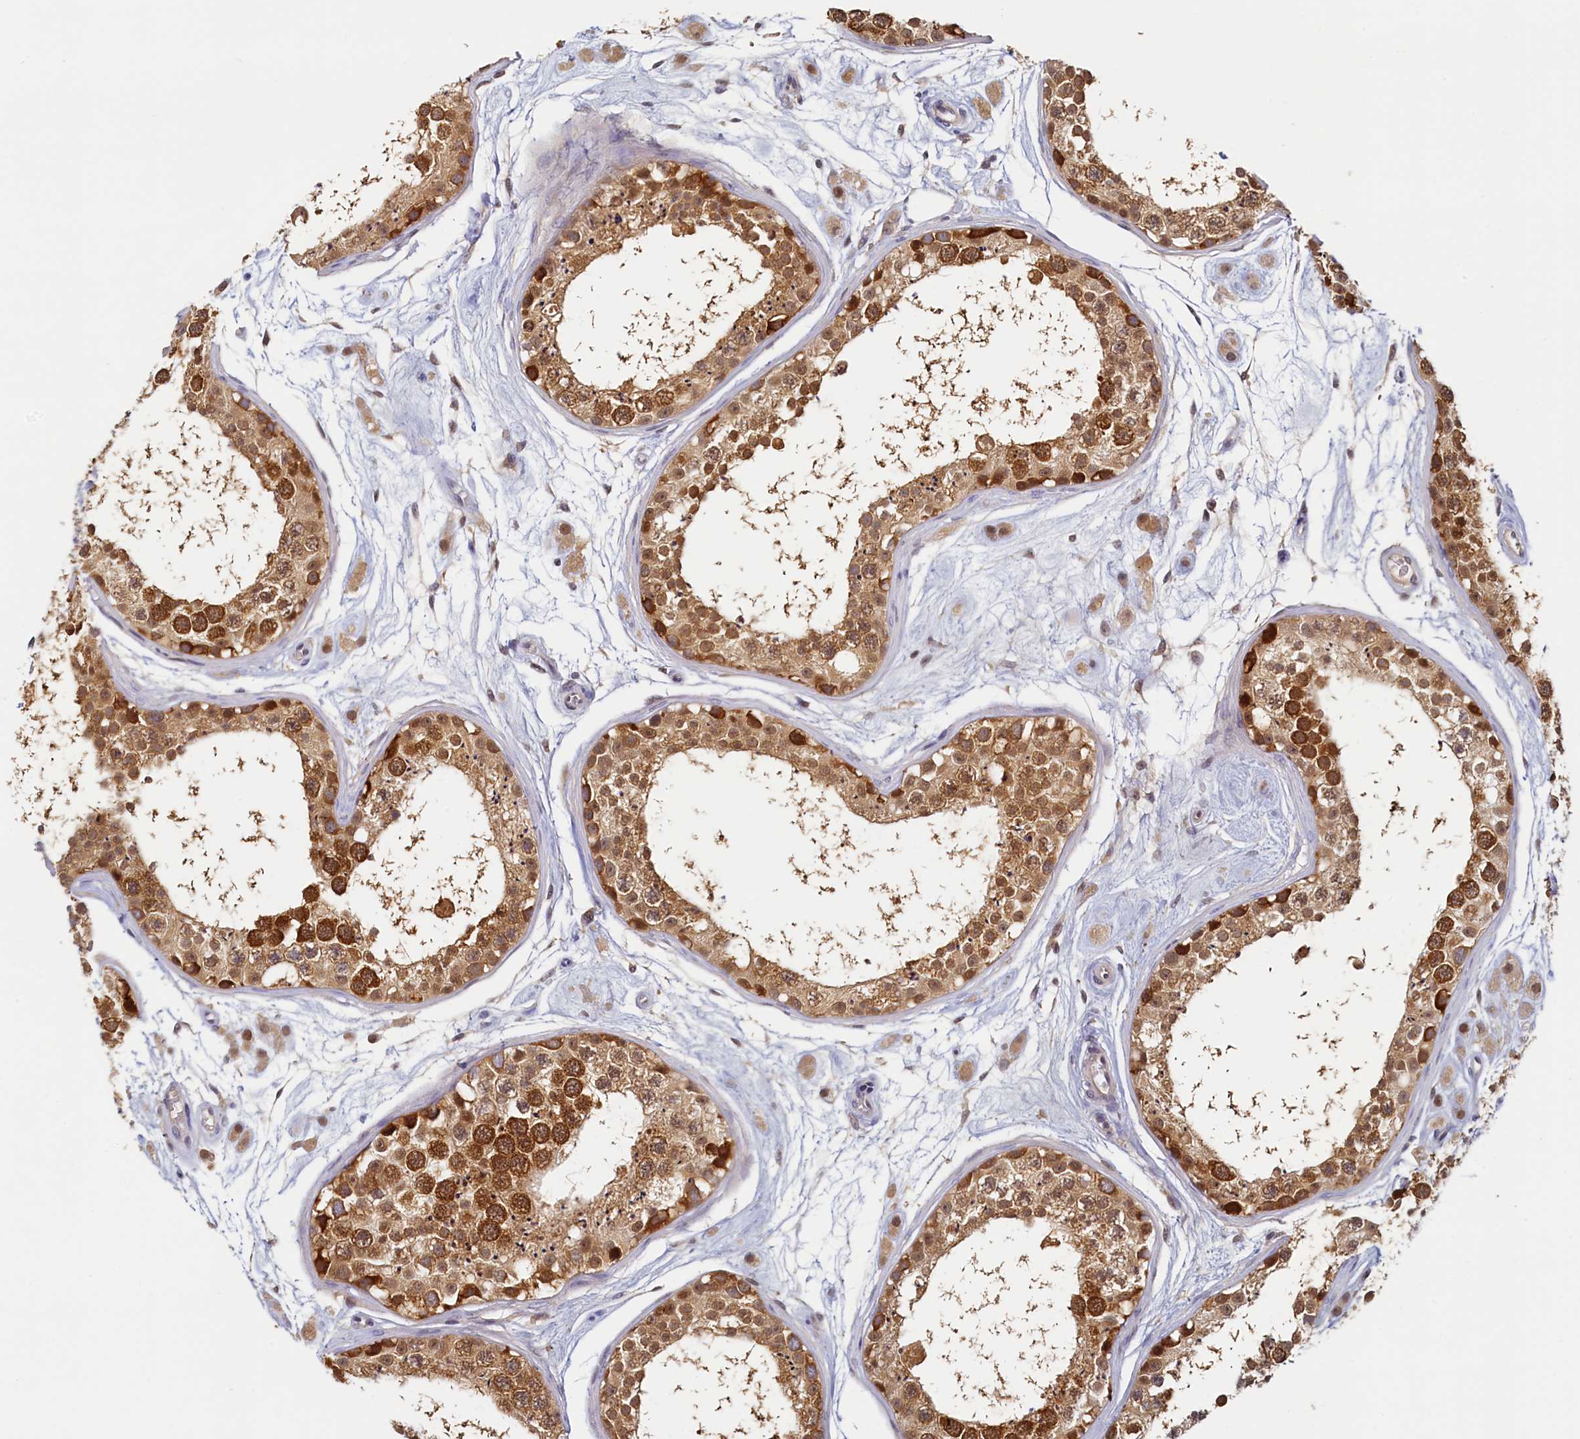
{"staining": {"intensity": "strong", "quantity": ">75%", "location": "cytoplasmic/membranous,nuclear"}, "tissue": "testis", "cell_type": "Cells in seminiferous ducts", "image_type": "normal", "snomed": [{"axis": "morphology", "description": "Normal tissue, NOS"}, {"axis": "topography", "description": "Testis"}], "caption": "The image demonstrates immunohistochemical staining of normal testis. There is strong cytoplasmic/membranous,nuclear positivity is appreciated in approximately >75% of cells in seminiferous ducts. (Brightfield microscopy of DAB IHC at high magnification).", "gene": "PAAF1", "patient": {"sex": "male", "age": 25}}